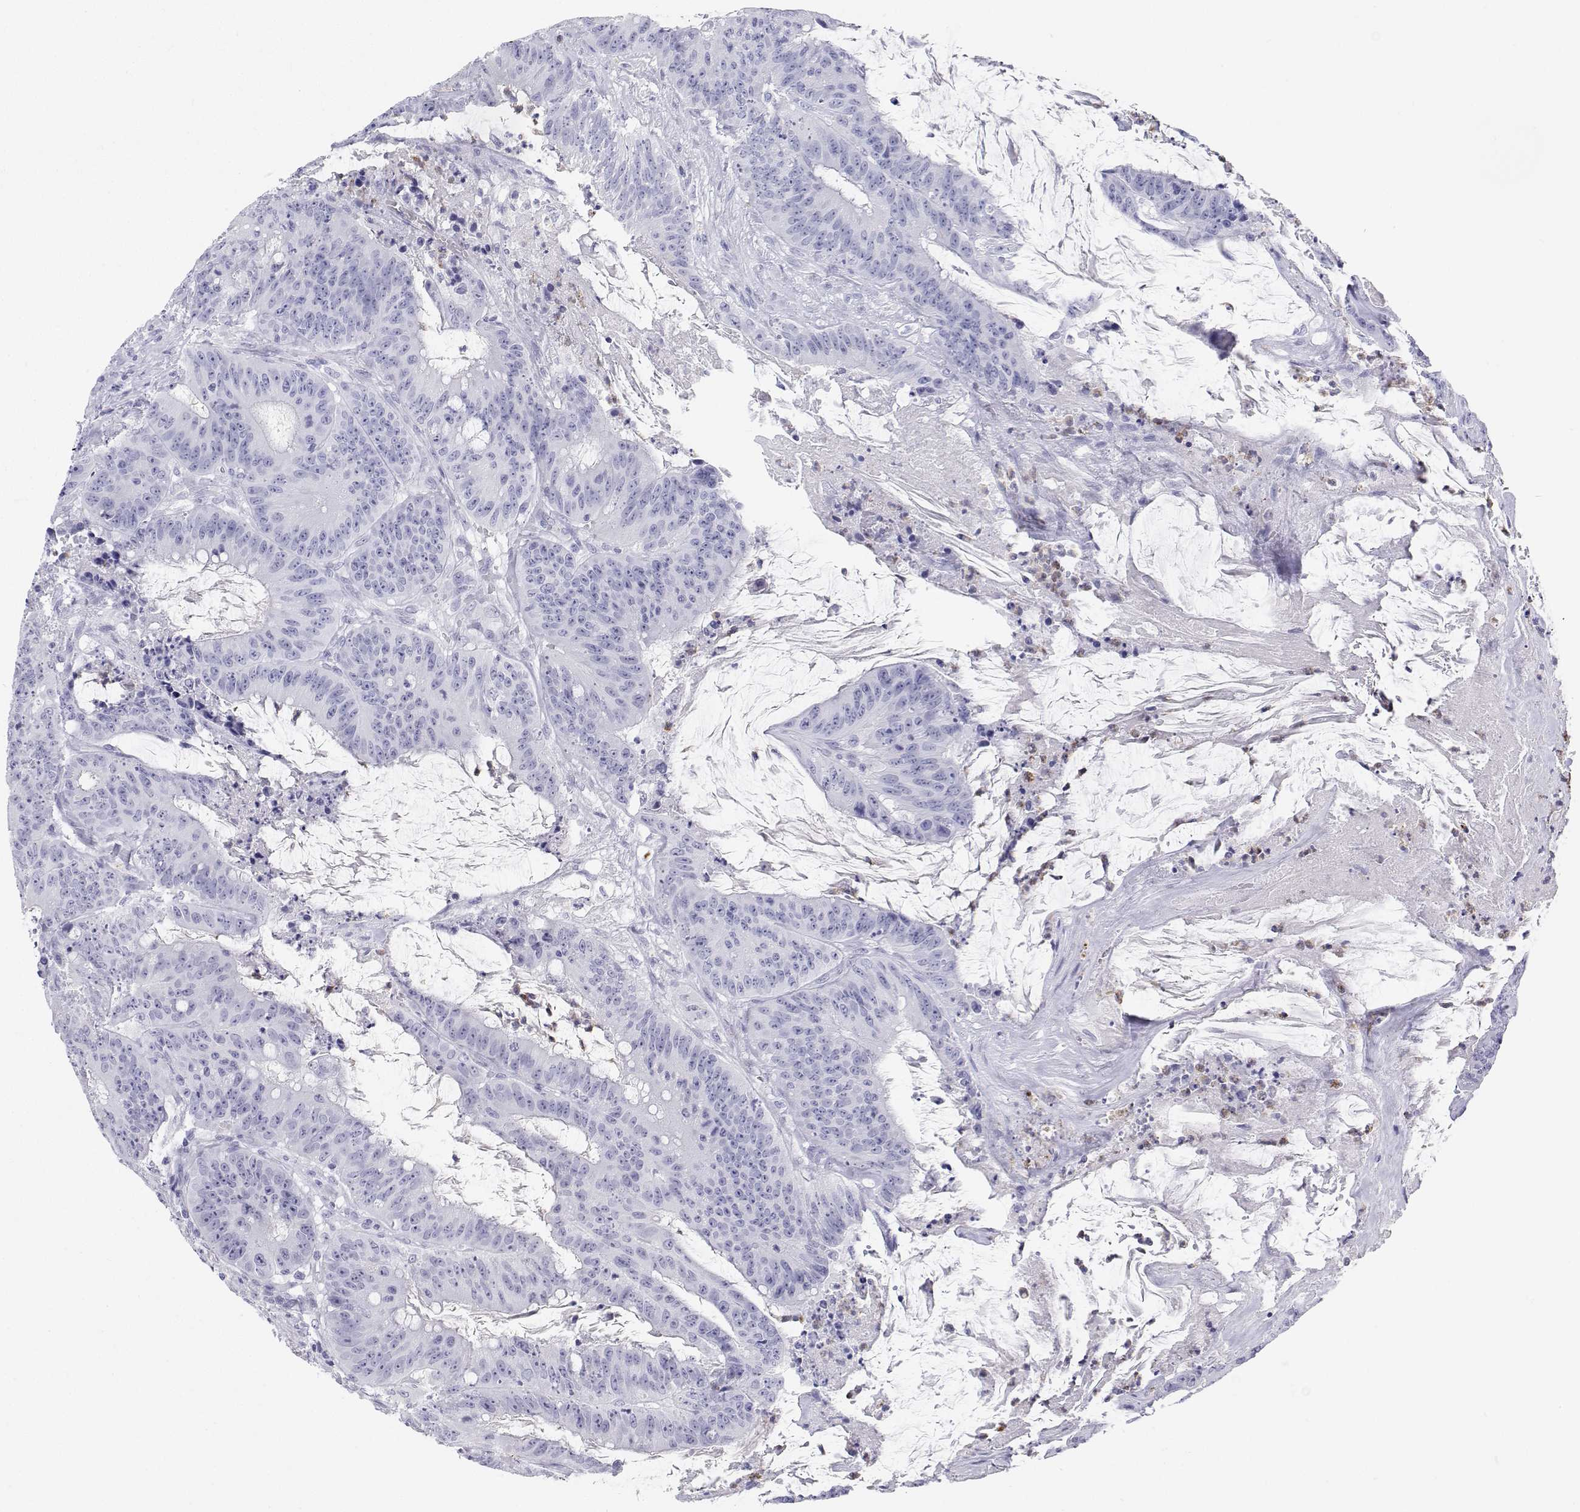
{"staining": {"intensity": "negative", "quantity": "none", "location": "none"}, "tissue": "colorectal cancer", "cell_type": "Tumor cells", "image_type": "cancer", "snomed": [{"axis": "morphology", "description": "Adenocarcinoma, NOS"}, {"axis": "topography", "description": "Colon"}], "caption": "The immunohistochemistry (IHC) photomicrograph has no significant positivity in tumor cells of colorectal adenocarcinoma tissue. (DAB IHC visualized using brightfield microscopy, high magnification).", "gene": "SFTPB", "patient": {"sex": "male", "age": 33}}